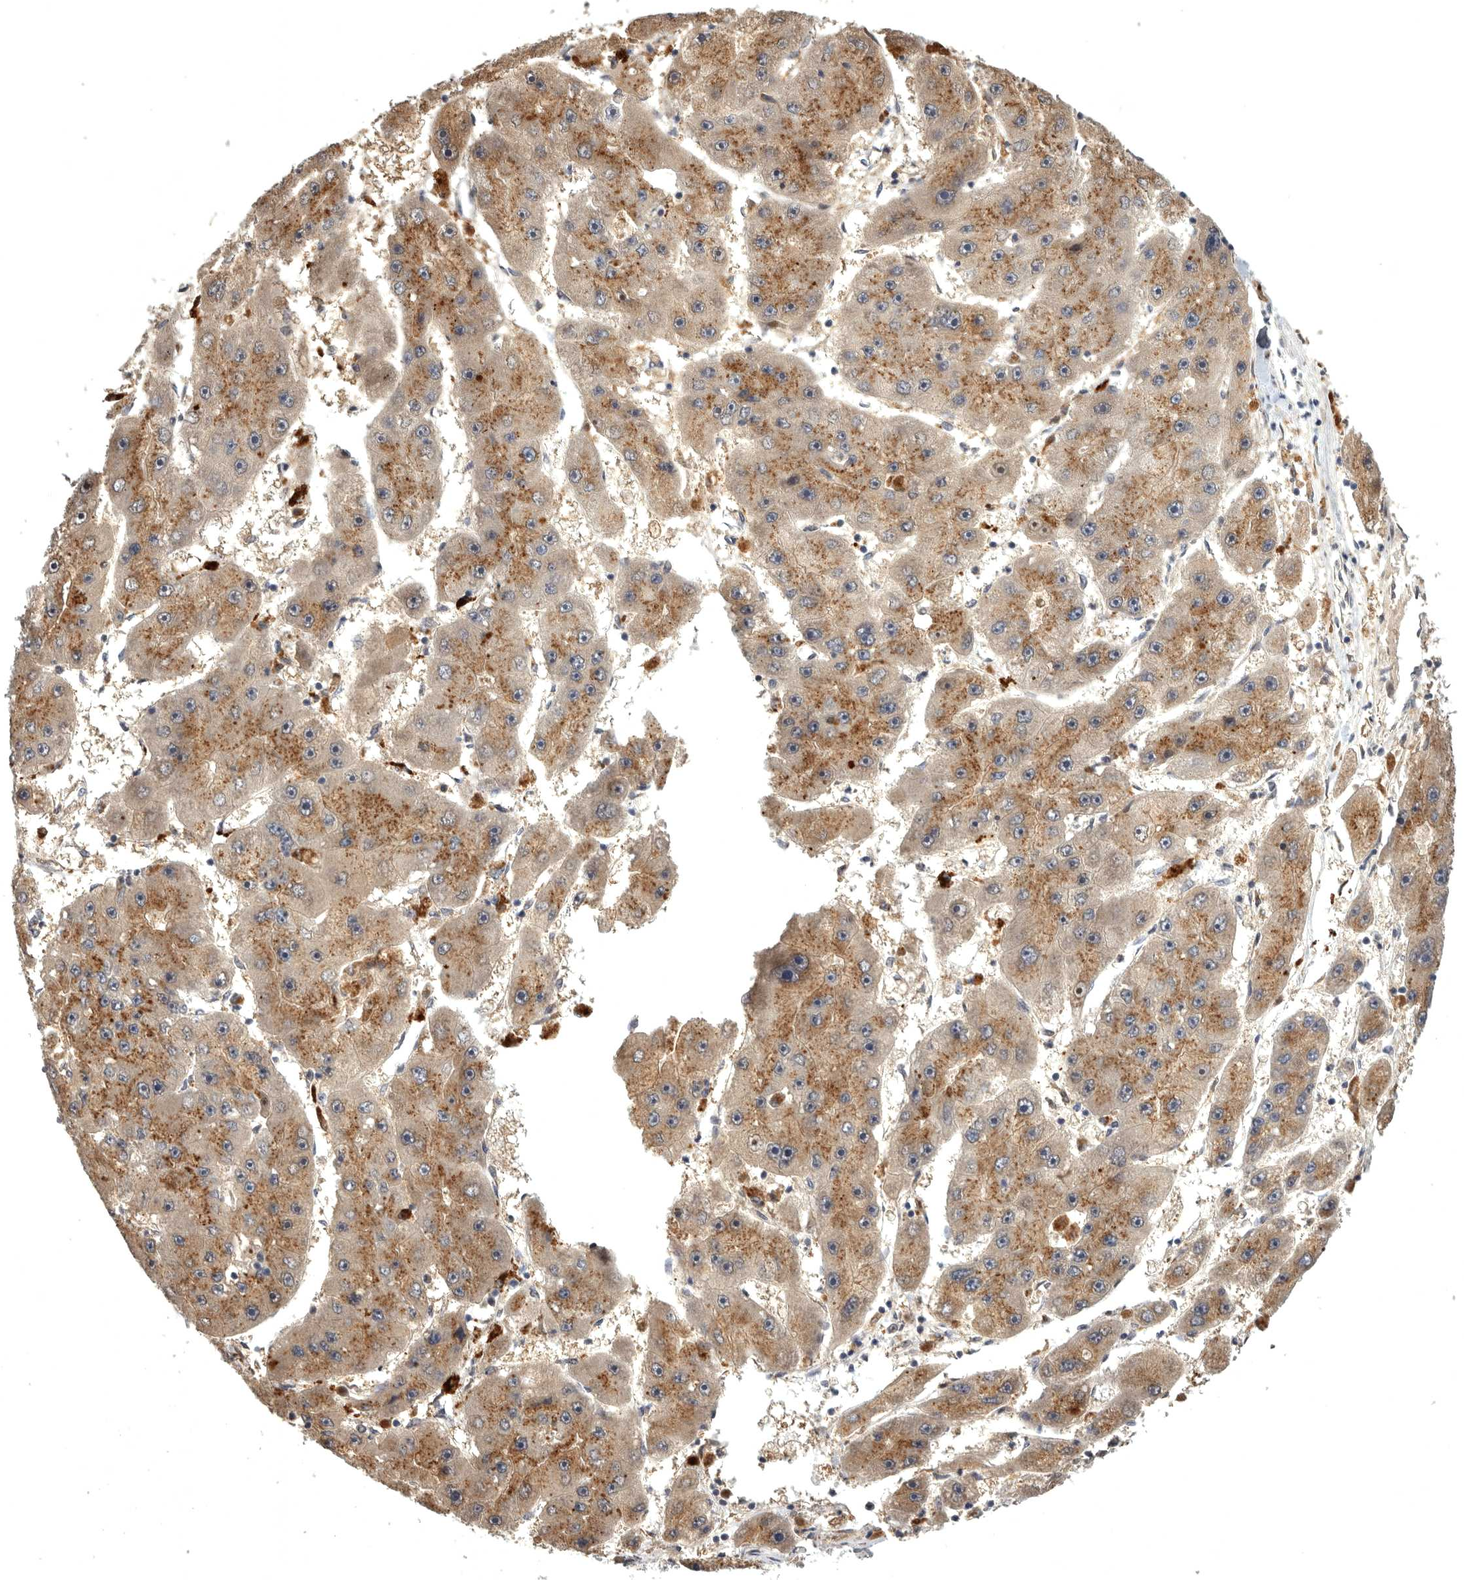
{"staining": {"intensity": "moderate", "quantity": ">75%", "location": "cytoplasmic/membranous"}, "tissue": "liver cancer", "cell_type": "Tumor cells", "image_type": "cancer", "snomed": [{"axis": "morphology", "description": "Carcinoma, Hepatocellular, NOS"}, {"axis": "topography", "description": "Liver"}], "caption": "Protein staining reveals moderate cytoplasmic/membranous expression in approximately >75% of tumor cells in liver cancer (hepatocellular carcinoma). (DAB (3,3'-diaminobenzidine) = brown stain, brightfield microscopy at high magnification).", "gene": "MAN2A1", "patient": {"sex": "female", "age": 61}}